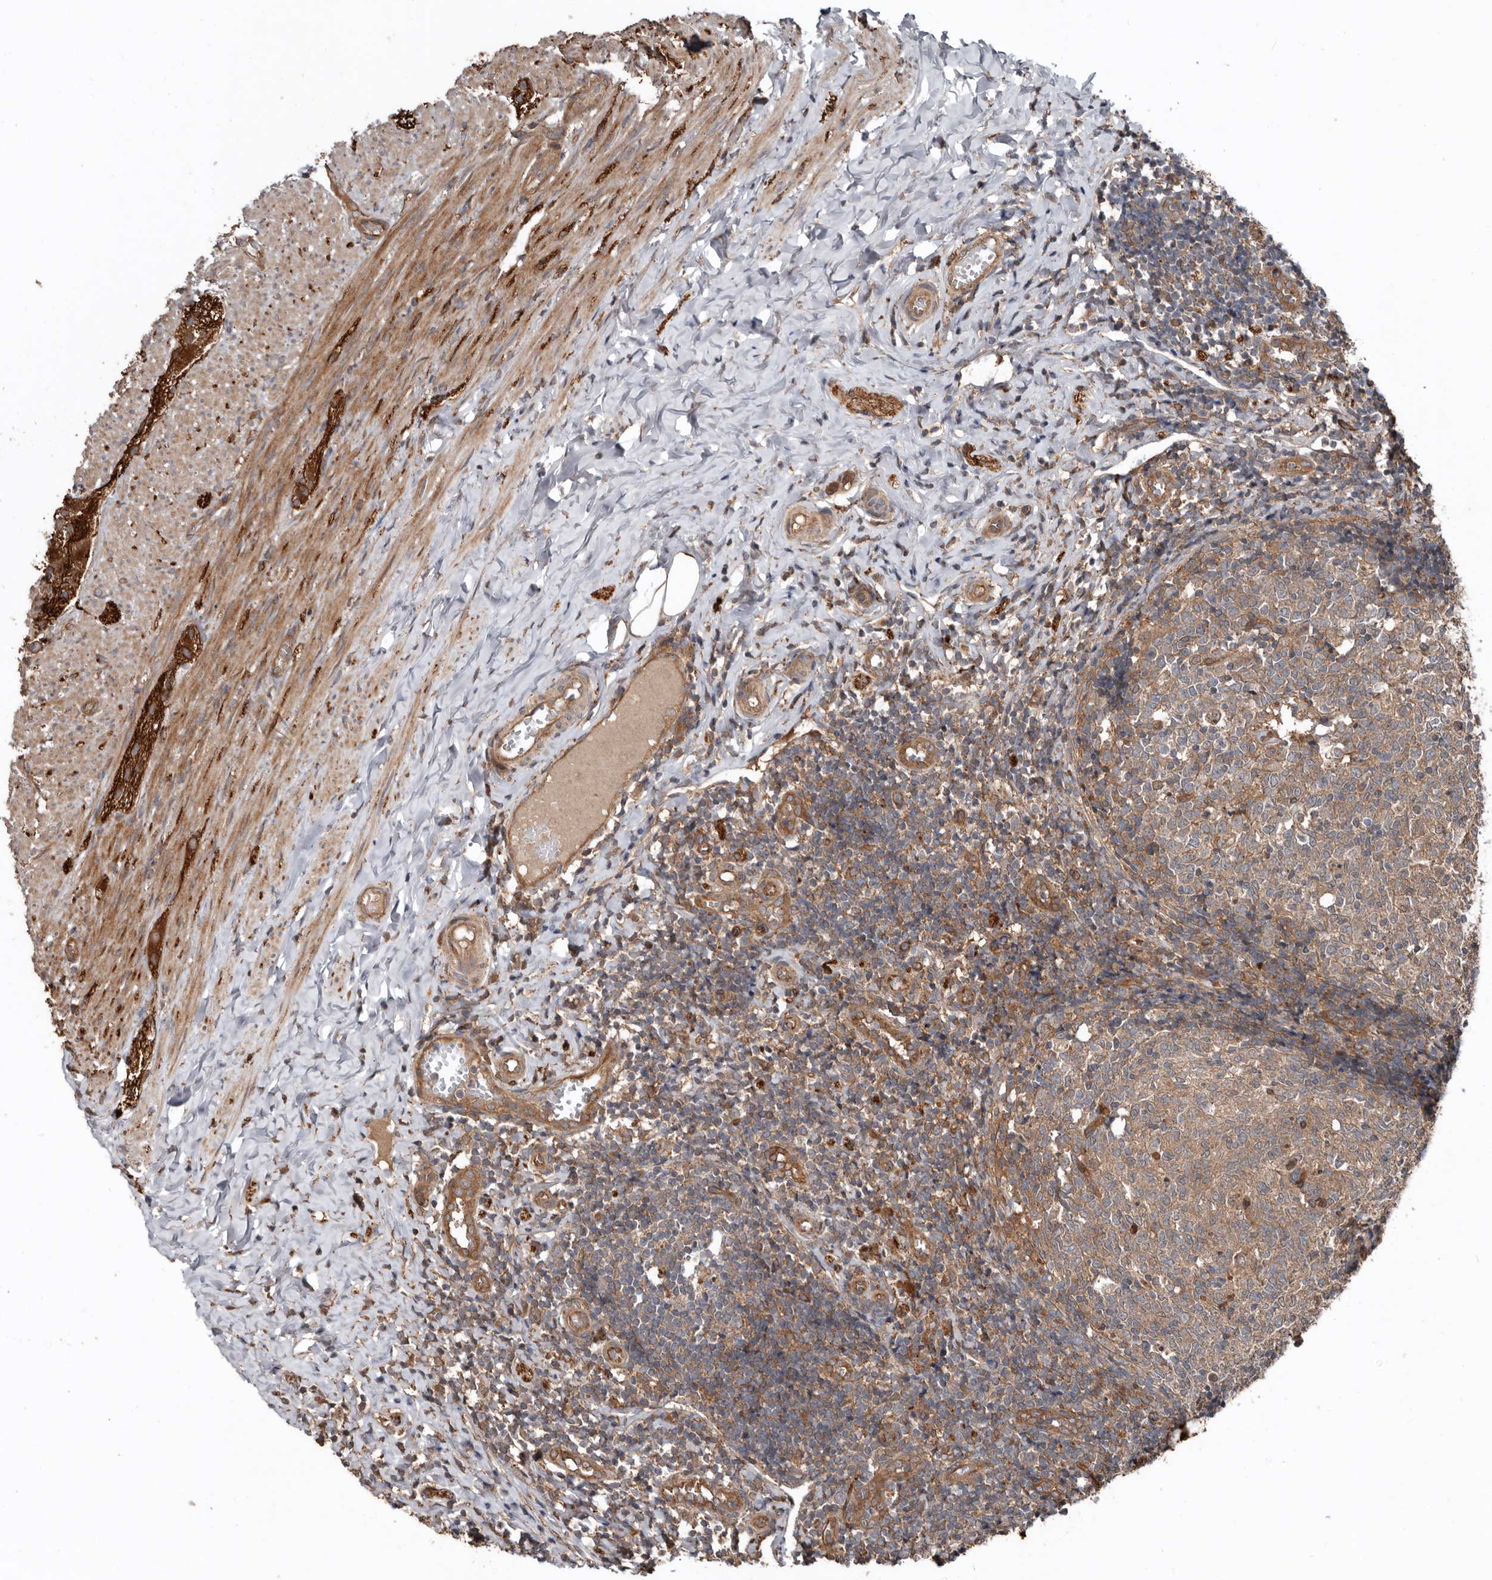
{"staining": {"intensity": "moderate", "quantity": ">75%", "location": "cytoplasmic/membranous"}, "tissue": "appendix", "cell_type": "Glandular cells", "image_type": "normal", "snomed": [{"axis": "morphology", "description": "Normal tissue, NOS"}, {"axis": "topography", "description": "Appendix"}], "caption": "Glandular cells show medium levels of moderate cytoplasmic/membranous expression in approximately >75% of cells in benign appendix. Using DAB (brown) and hematoxylin (blue) stains, captured at high magnification using brightfield microscopy.", "gene": "EXOC3L1", "patient": {"sex": "male", "age": 8}}